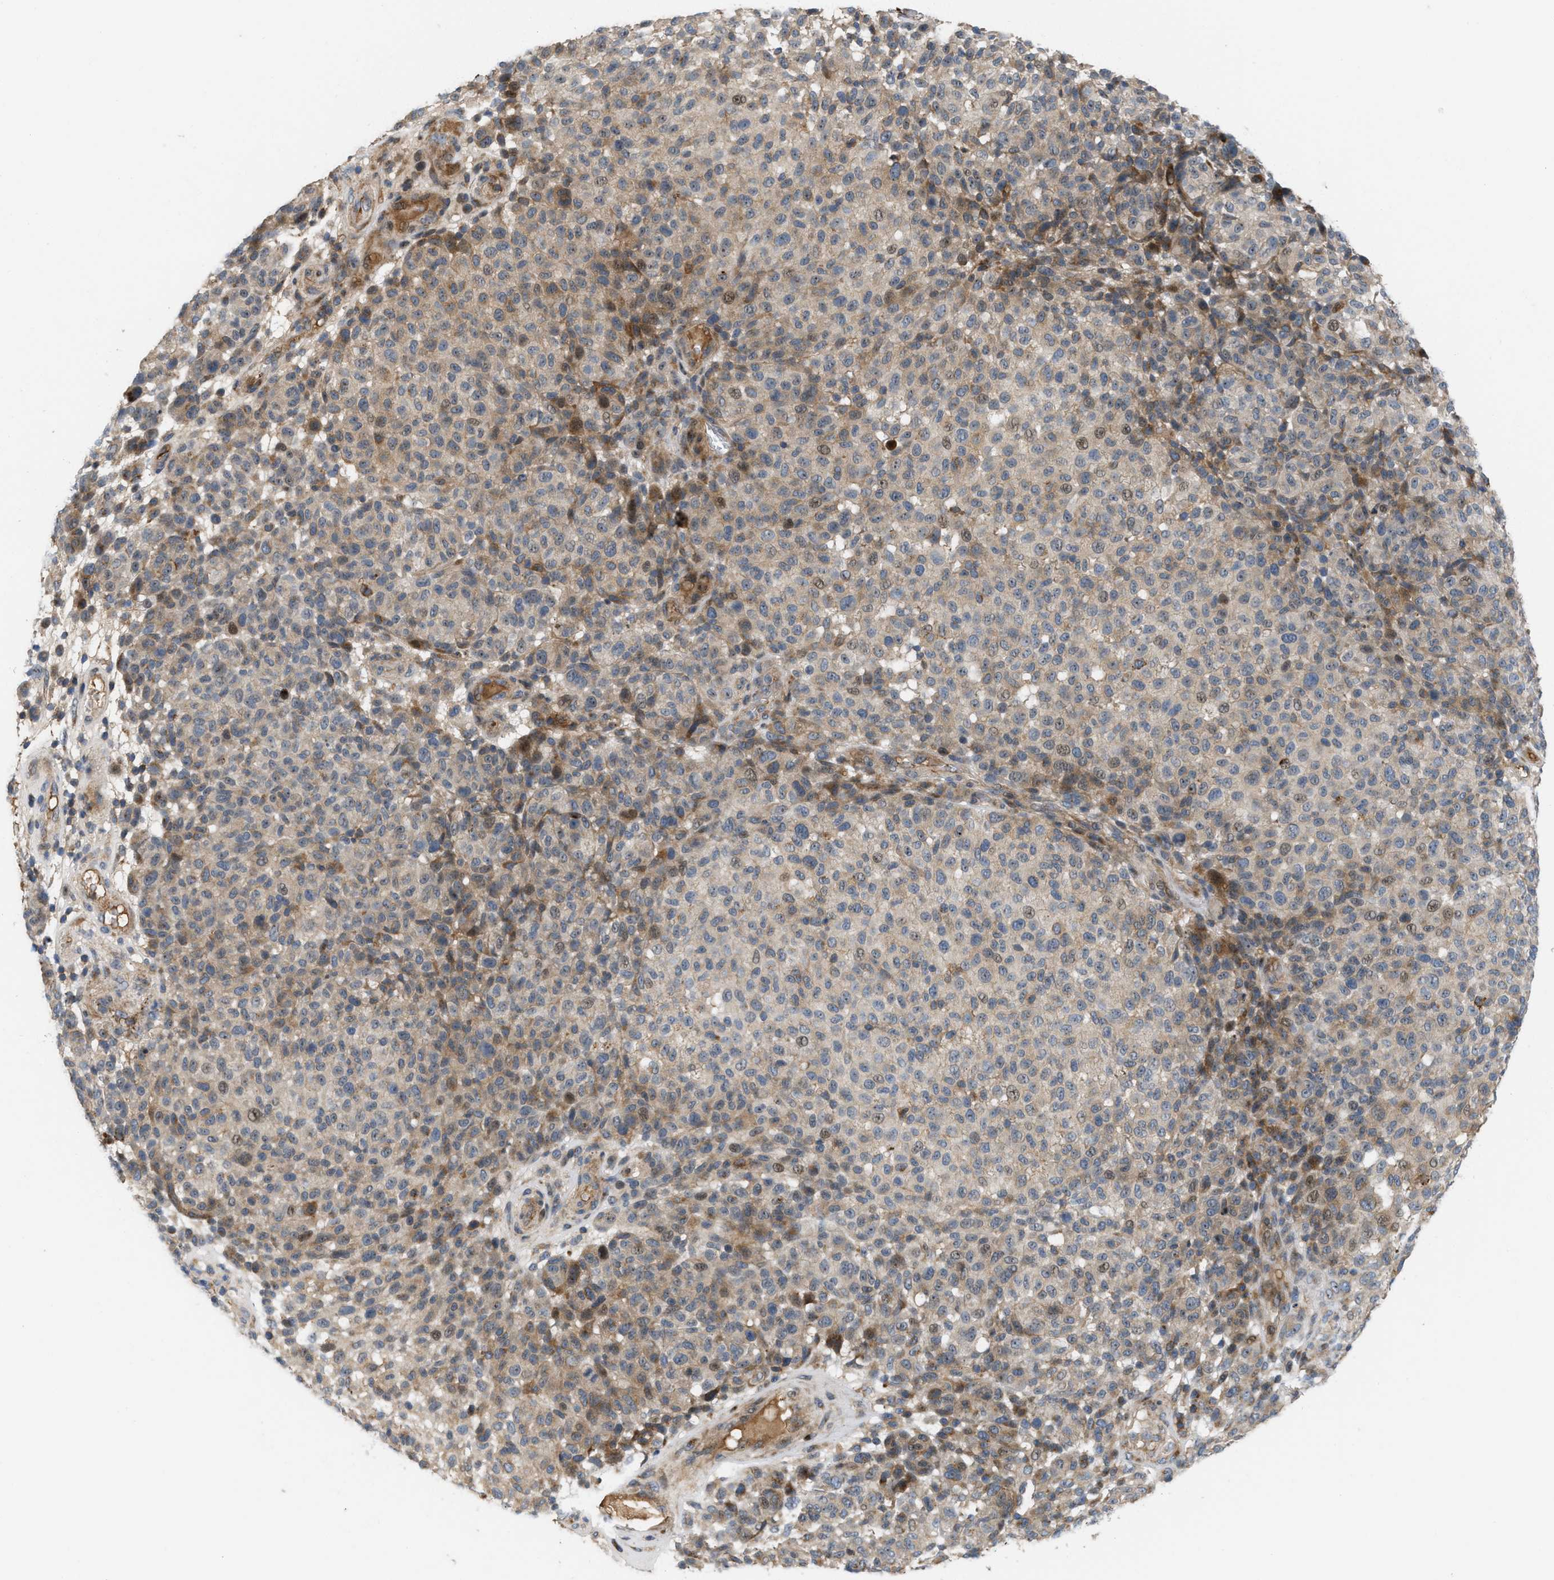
{"staining": {"intensity": "weak", "quantity": ">75%", "location": "cytoplasmic/membranous,nuclear"}, "tissue": "melanoma", "cell_type": "Tumor cells", "image_type": "cancer", "snomed": [{"axis": "morphology", "description": "Malignant melanoma, NOS"}, {"axis": "topography", "description": "Skin"}], "caption": "The image exhibits a brown stain indicating the presence of a protein in the cytoplasmic/membranous and nuclear of tumor cells in melanoma.", "gene": "DIPK1A", "patient": {"sex": "male", "age": 59}}